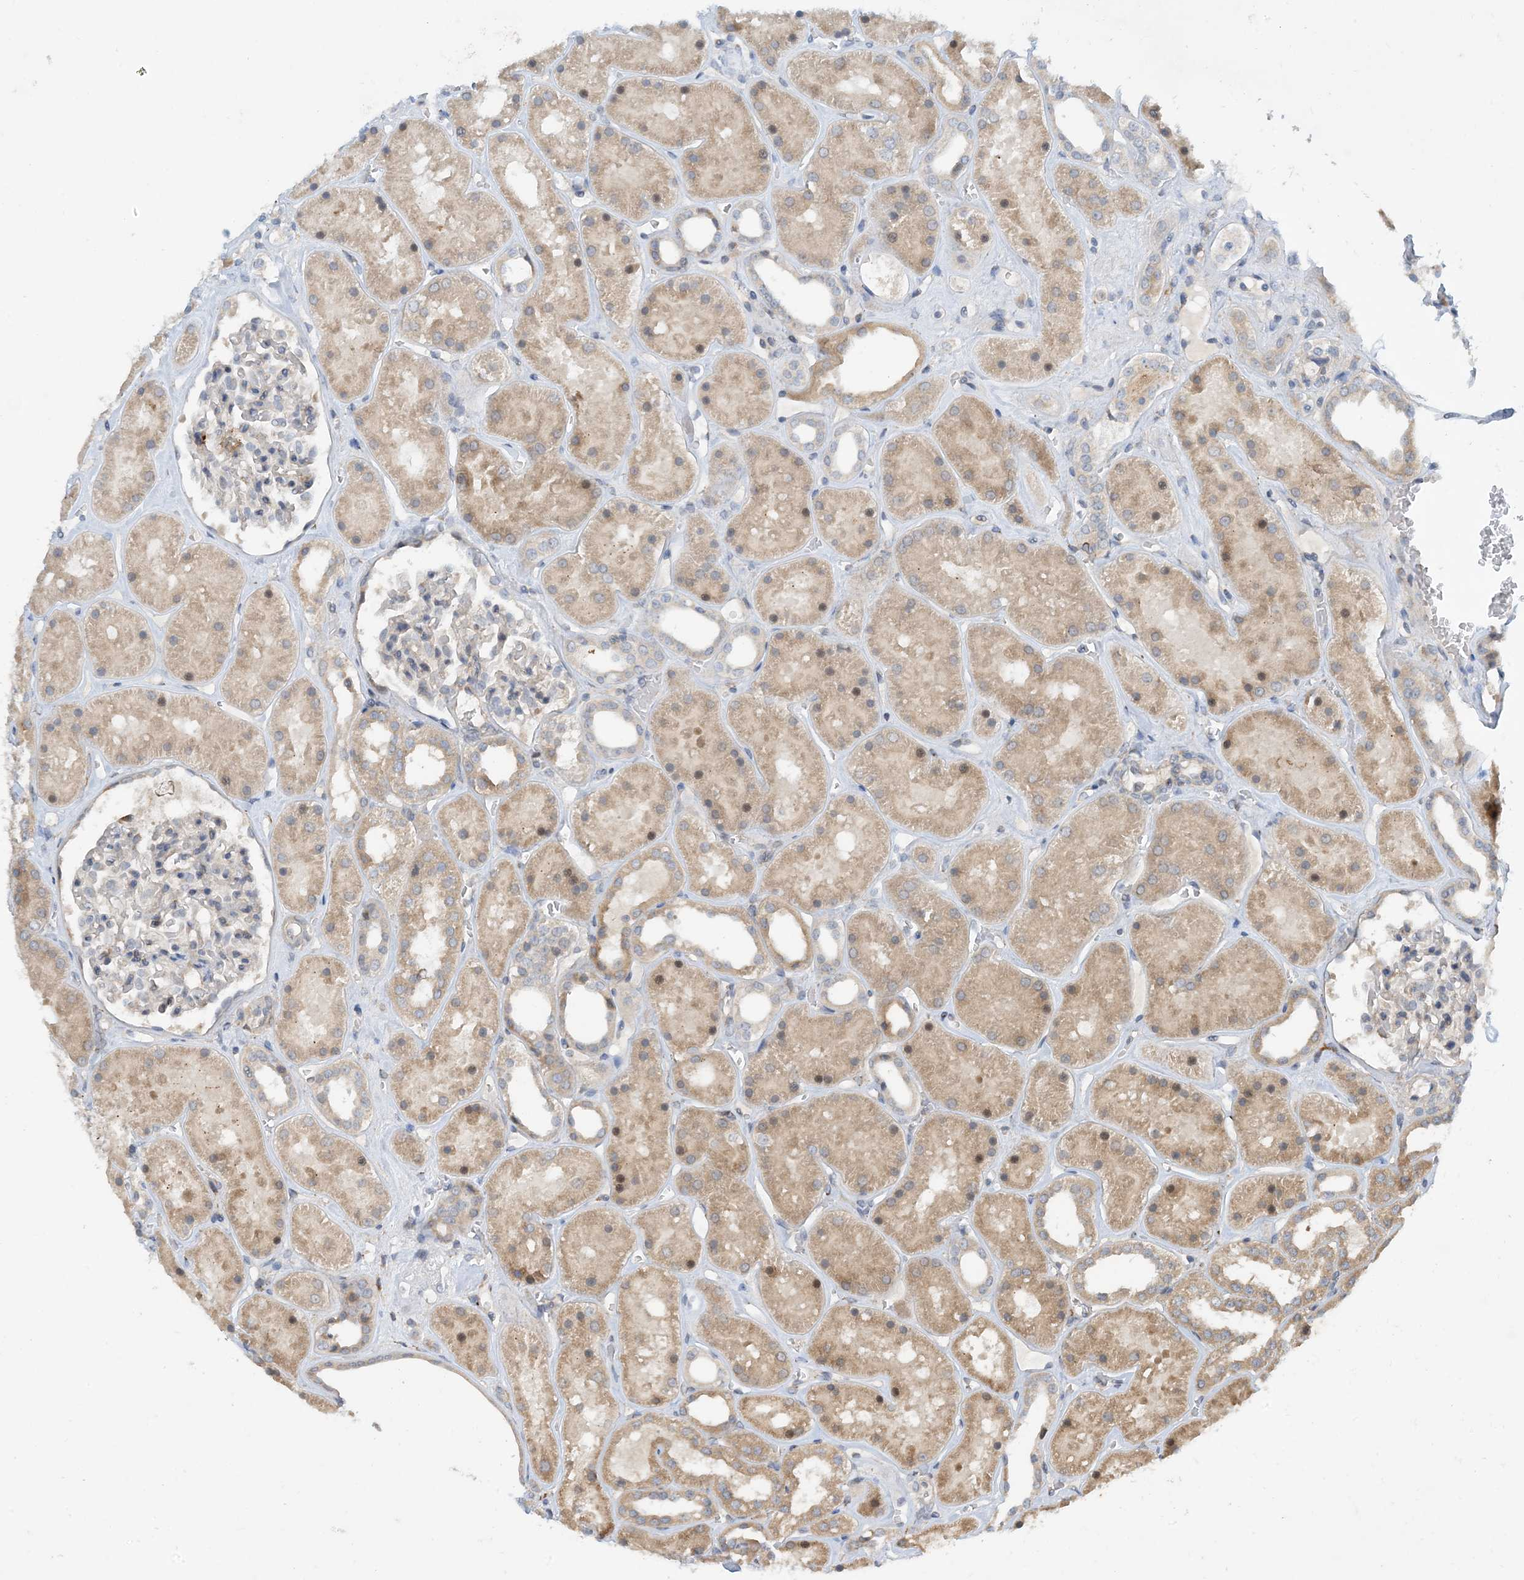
{"staining": {"intensity": "negative", "quantity": "none", "location": "none"}, "tissue": "kidney", "cell_type": "Cells in glomeruli", "image_type": "normal", "snomed": [{"axis": "morphology", "description": "Normal tissue, NOS"}, {"axis": "topography", "description": "Kidney"}], "caption": "Micrograph shows no protein expression in cells in glomeruli of normal kidney.", "gene": "PHOSPHO2", "patient": {"sex": "female", "age": 41}}